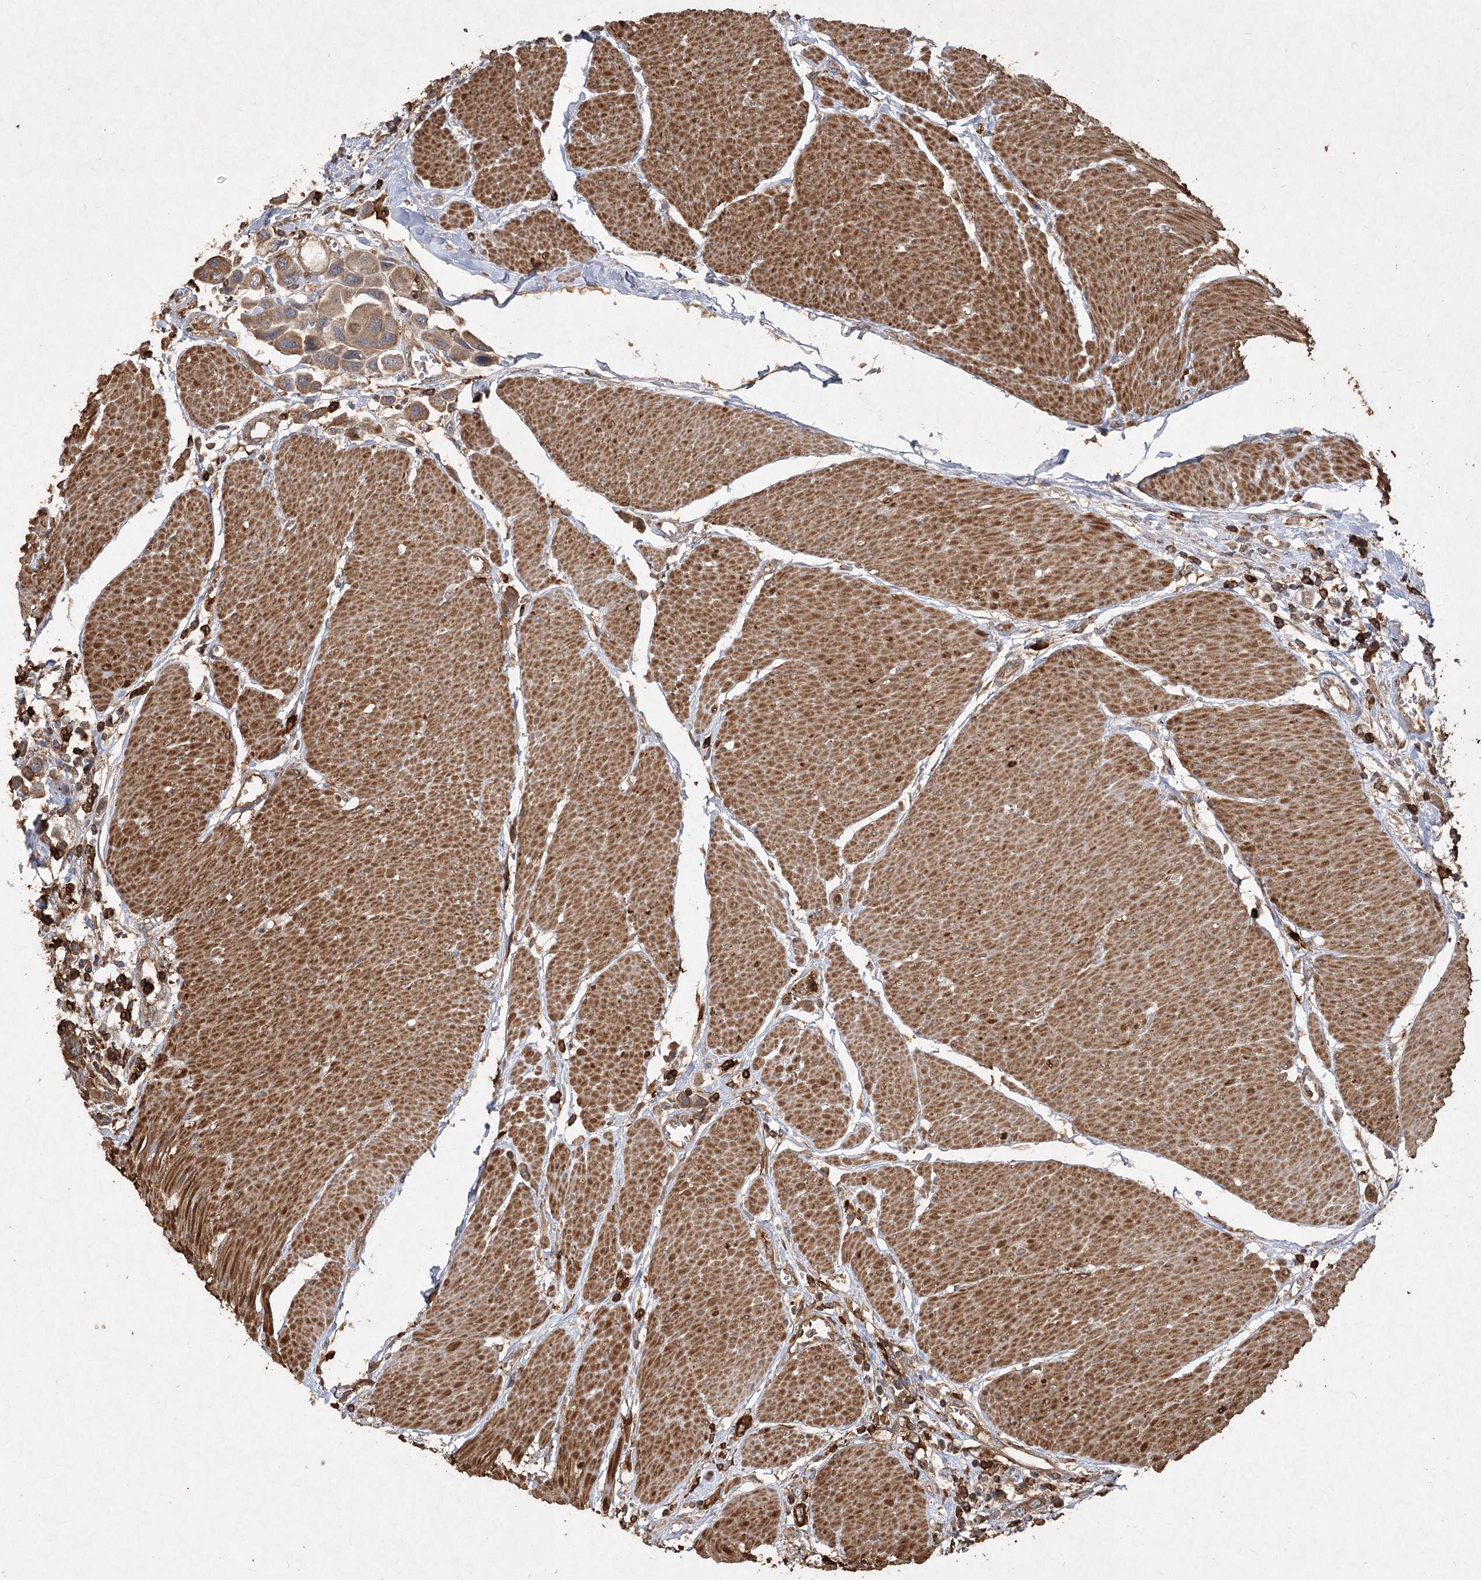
{"staining": {"intensity": "moderate", "quantity": ">75%", "location": "cytoplasmic/membranous"}, "tissue": "urothelial cancer", "cell_type": "Tumor cells", "image_type": "cancer", "snomed": [{"axis": "morphology", "description": "Urothelial carcinoma, High grade"}, {"axis": "topography", "description": "Urinary bladder"}], "caption": "A micrograph of high-grade urothelial carcinoma stained for a protein demonstrates moderate cytoplasmic/membranous brown staining in tumor cells. The staining was performed using DAB (3,3'-diaminobenzidine), with brown indicating positive protein expression. Nuclei are stained blue with hematoxylin.", "gene": "PIK3C2A", "patient": {"sex": "male", "age": 50}}